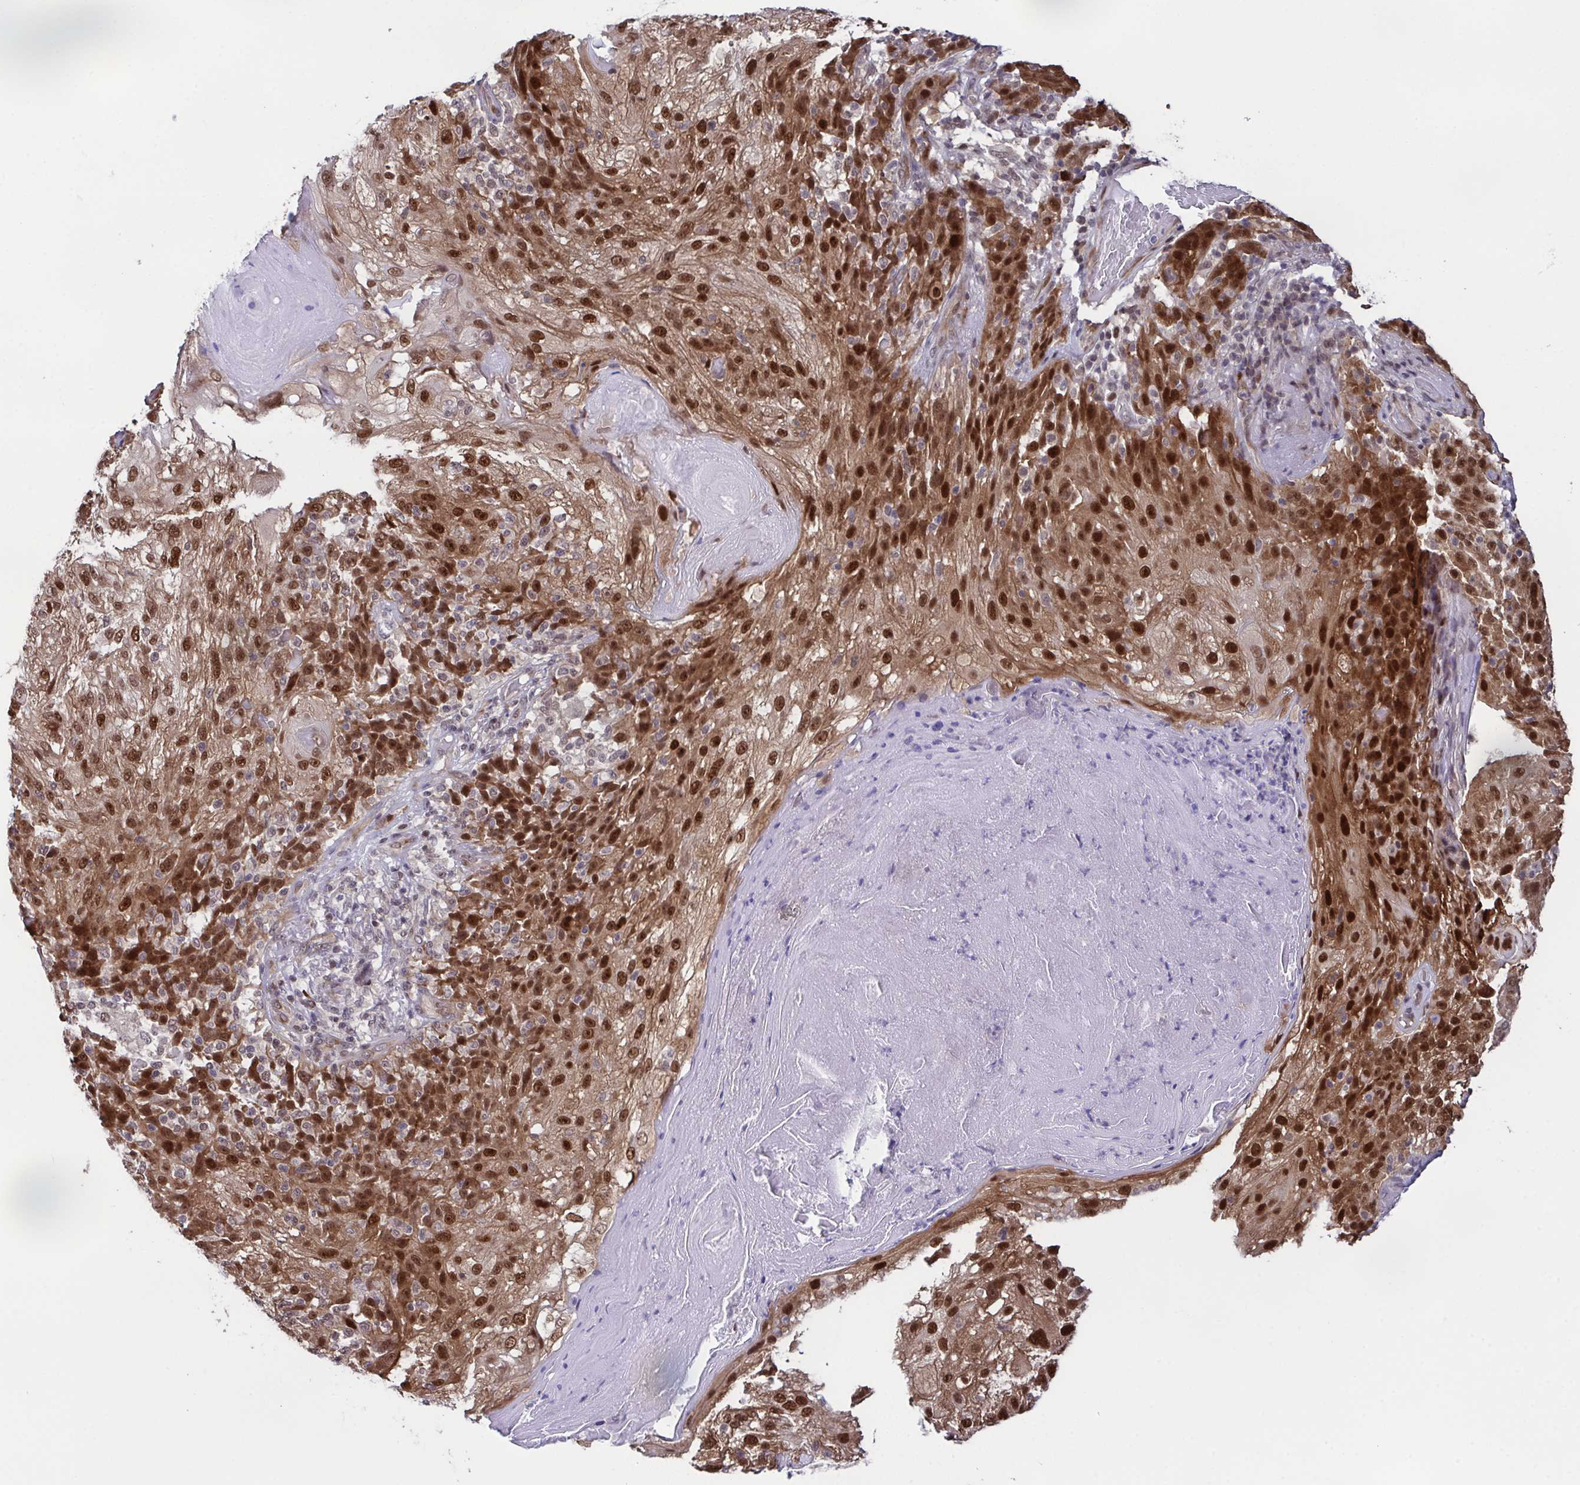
{"staining": {"intensity": "strong", "quantity": ">75%", "location": "nuclear"}, "tissue": "skin cancer", "cell_type": "Tumor cells", "image_type": "cancer", "snomed": [{"axis": "morphology", "description": "Normal tissue, NOS"}, {"axis": "morphology", "description": "Squamous cell carcinoma, NOS"}, {"axis": "topography", "description": "Skin"}], "caption": "IHC (DAB) staining of skin cancer exhibits strong nuclear protein staining in about >75% of tumor cells. The protein of interest is shown in brown color, while the nuclei are stained blue.", "gene": "DNAJB1", "patient": {"sex": "female", "age": 83}}